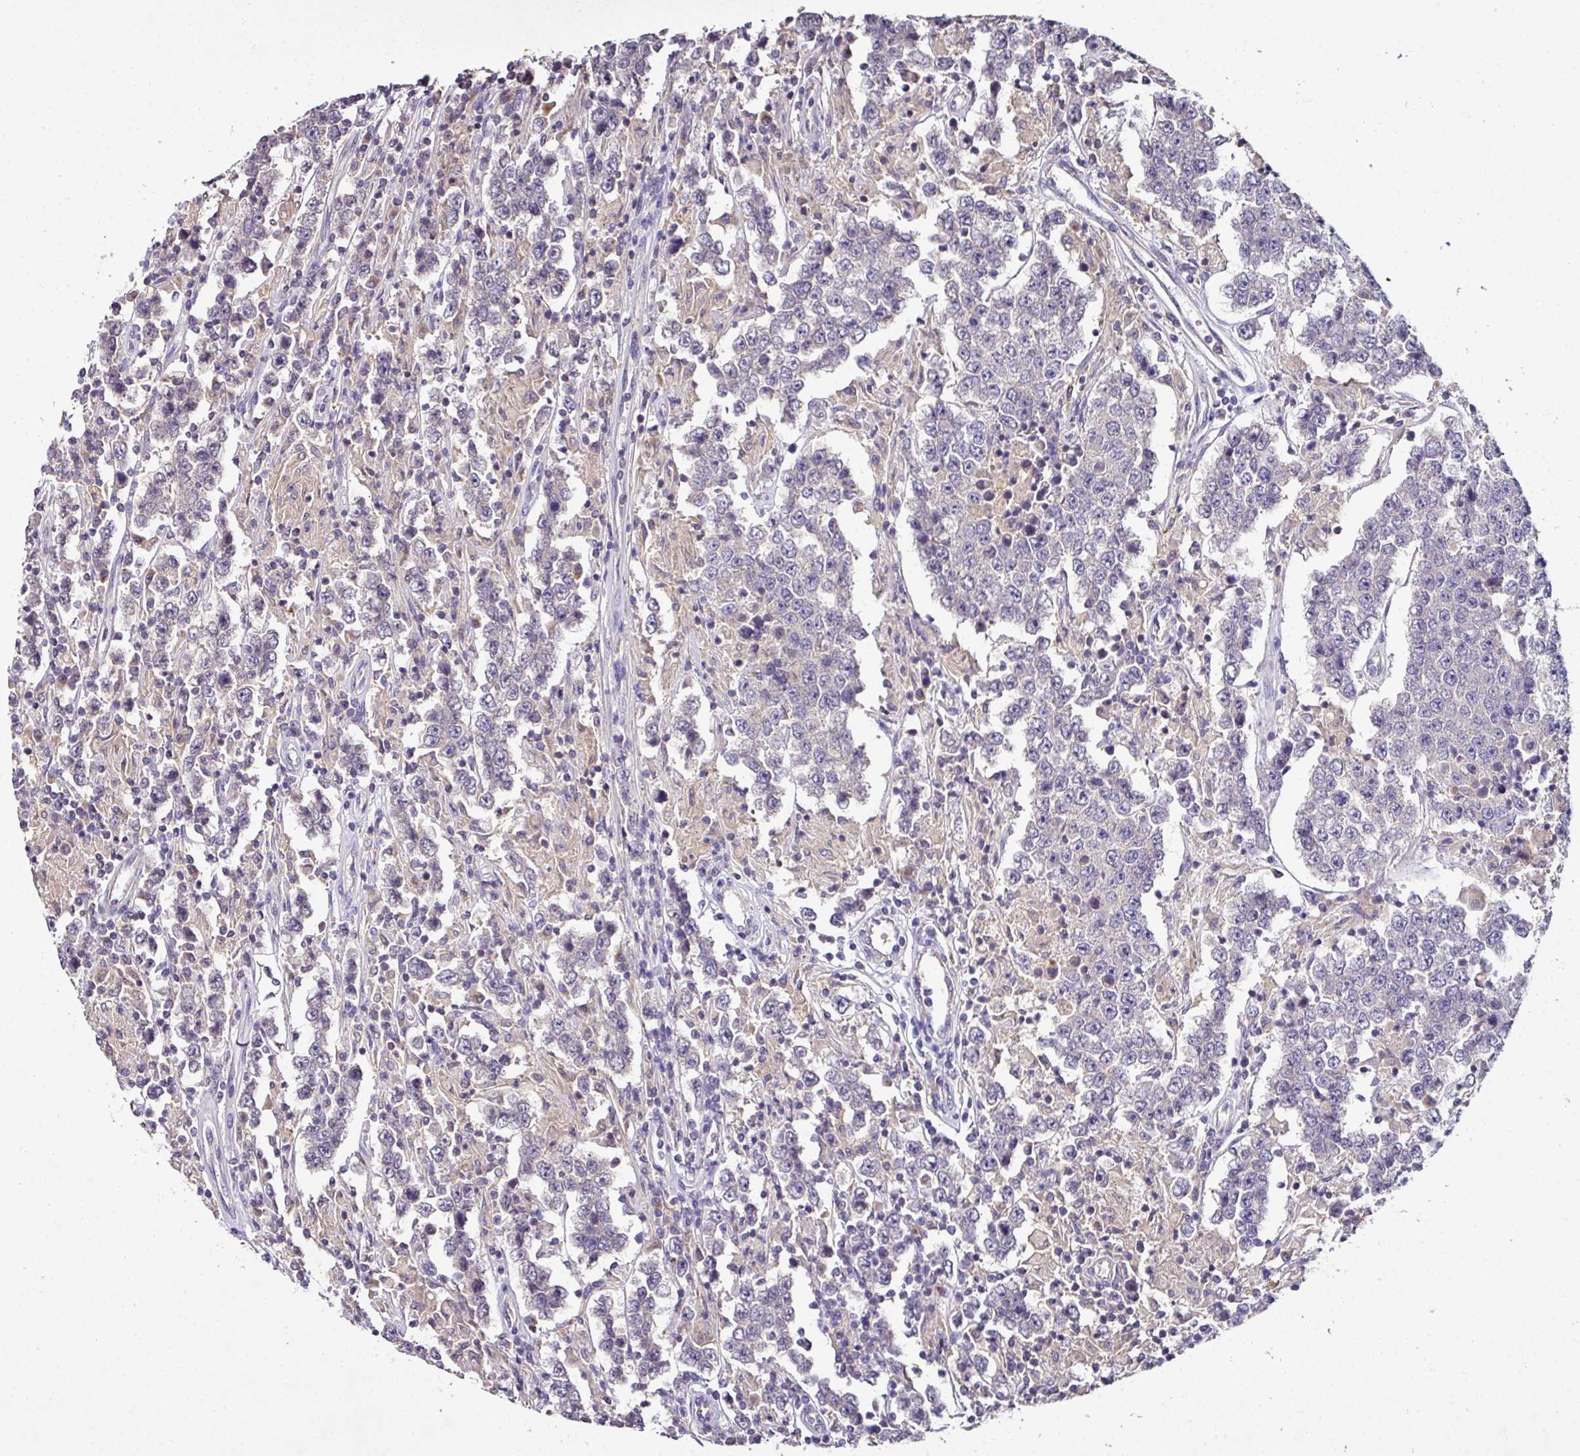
{"staining": {"intensity": "negative", "quantity": "none", "location": "none"}, "tissue": "testis cancer", "cell_type": "Tumor cells", "image_type": "cancer", "snomed": [{"axis": "morphology", "description": "Normal tissue, NOS"}, {"axis": "morphology", "description": "Urothelial carcinoma, High grade"}, {"axis": "morphology", "description": "Seminoma, NOS"}, {"axis": "morphology", "description": "Carcinoma, Embryonal, NOS"}, {"axis": "topography", "description": "Urinary bladder"}, {"axis": "topography", "description": "Testis"}], "caption": "Tumor cells are negative for protein expression in human testis seminoma.", "gene": "AEBP2", "patient": {"sex": "male", "age": 41}}